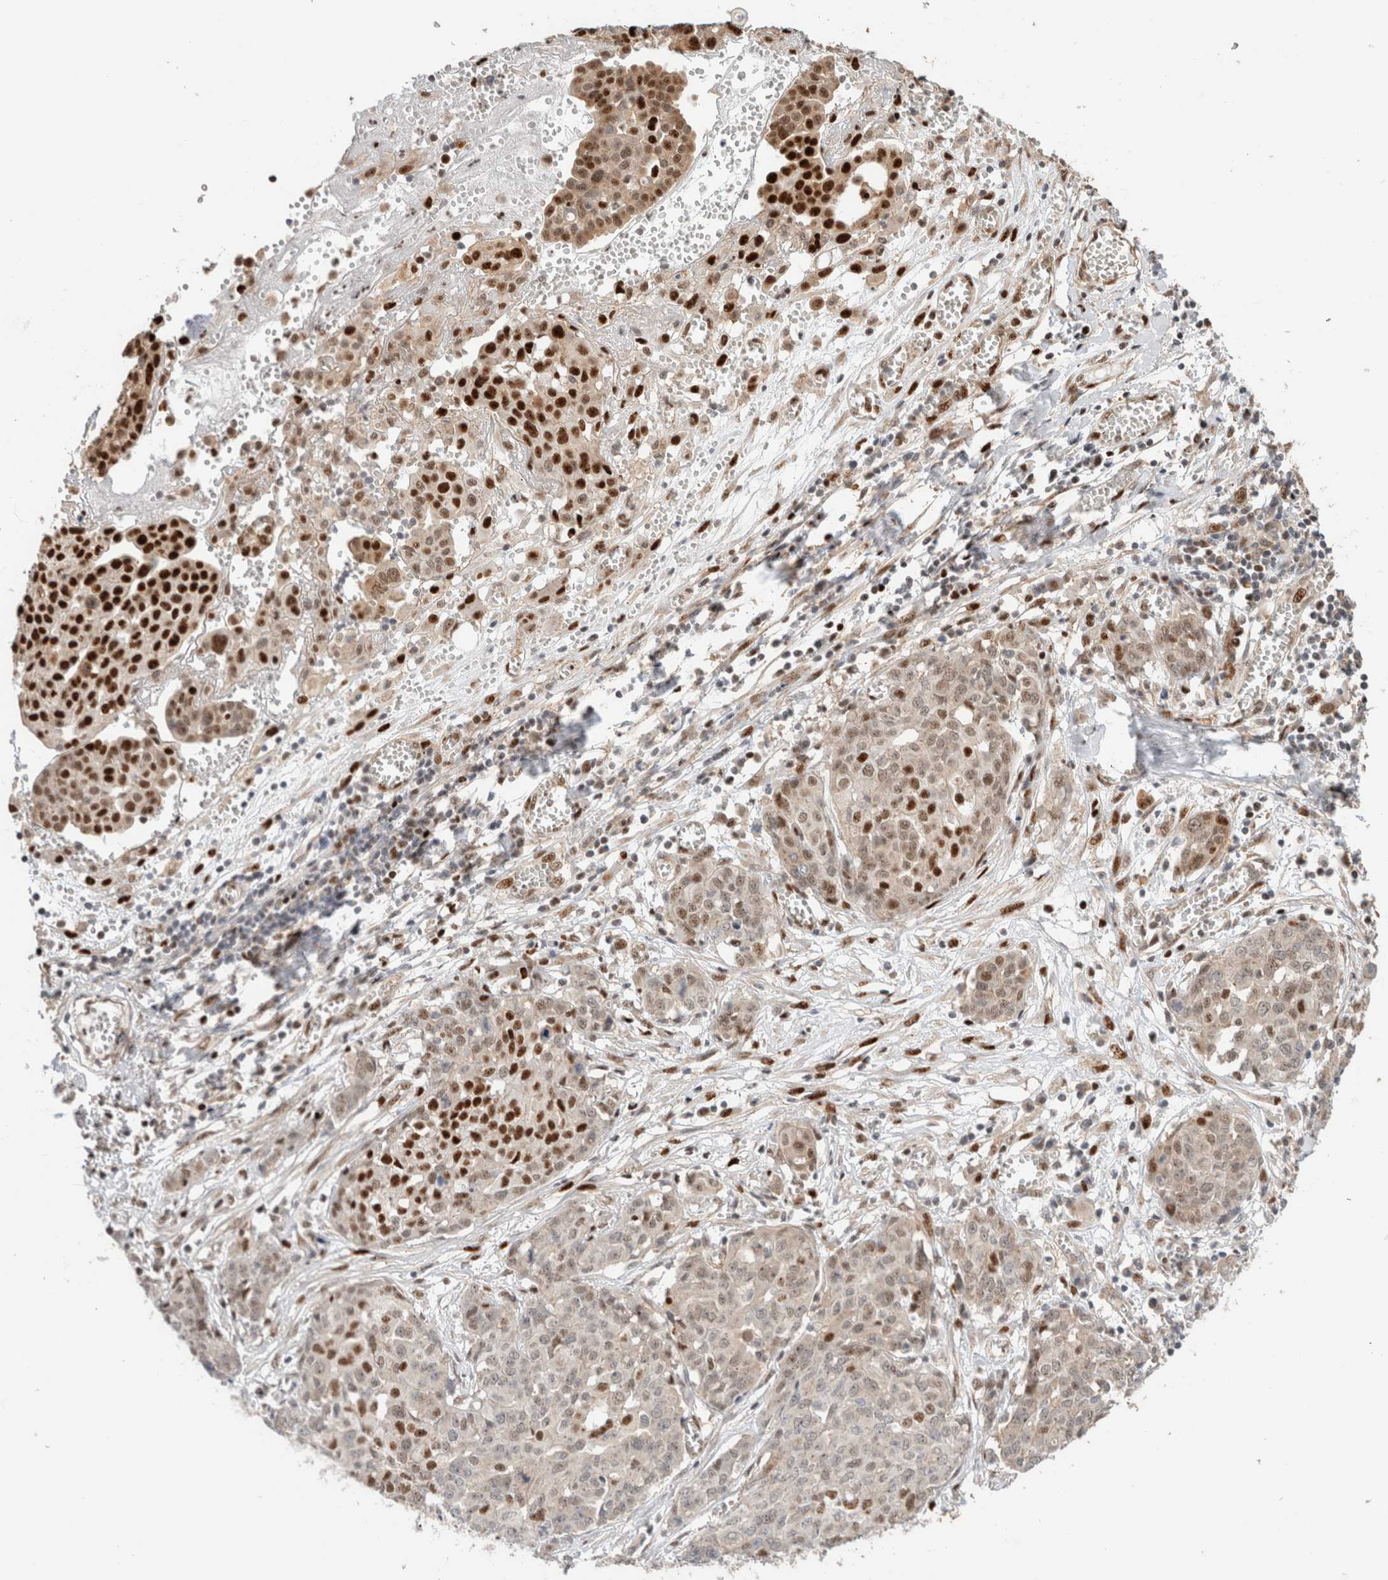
{"staining": {"intensity": "strong", "quantity": "25%-75%", "location": "nuclear"}, "tissue": "ovarian cancer", "cell_type": "Tumor cells", "image_type": "cancer", "snomed": [{"axis": "morphology", "description": "Cystadenocarcinoma, serous, NOS"}, {"axis": "topography", "description": "Soft tissue"}, {"axis": "topography", "description": "Ovary"}], "caption": "This photomicrograph exhibits immunohistochemistry (IHC) staining of human serous cystadenocarcinoma (ovarian), with high strong nuclear expression in approximately 25%-75% of tumor cells.", "gene": "ID3", "patient": {"sex": "female", "age": 57}}